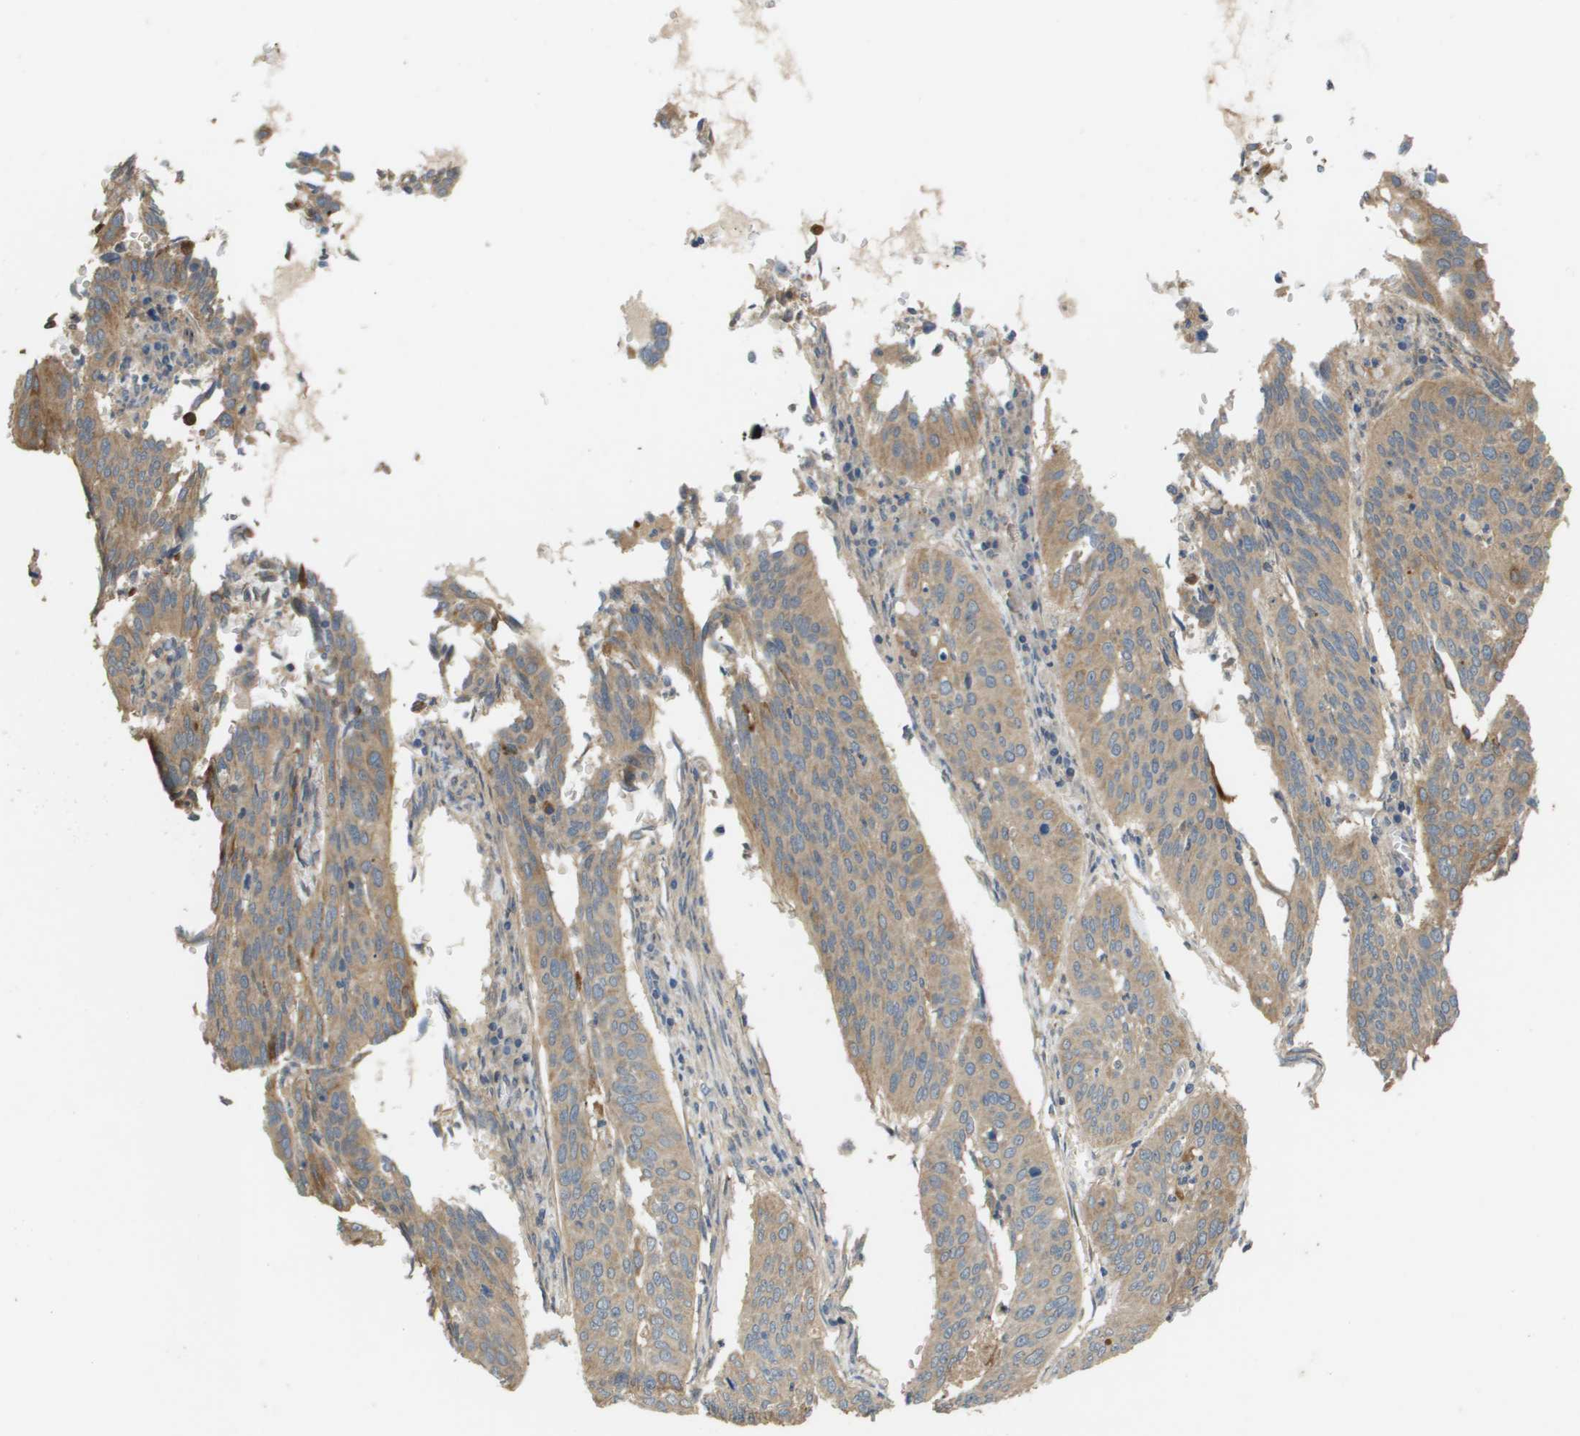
{"staining": {"intensity": "weak", "quantity": ">75%", "location": "cytoplasmic/membranous"}, "tissue": "cervical cancer", "cell_type": "Tumor cells", "image_type": "cancer", "snomed": [{"axis": "morphology", "description": "Normal tissue, NOS"}, {"axis": "morphology", "description": "Squamous cell carcinoma, NOS"}, {"axis": "topography", "description": "Cervix"}], "caption": "IHC photomicrograph of neoplastic tissue: human squamous cell carcinoma (cervical) stained using IHC shows low levels of weak protein expression localized specifically in the cytoplasmic/membranous of tumor cells, appearing as a cytoplasmic/membranous brown color.", "gene": "KRT23", "patient": {"sex": "female", "age": 39}}